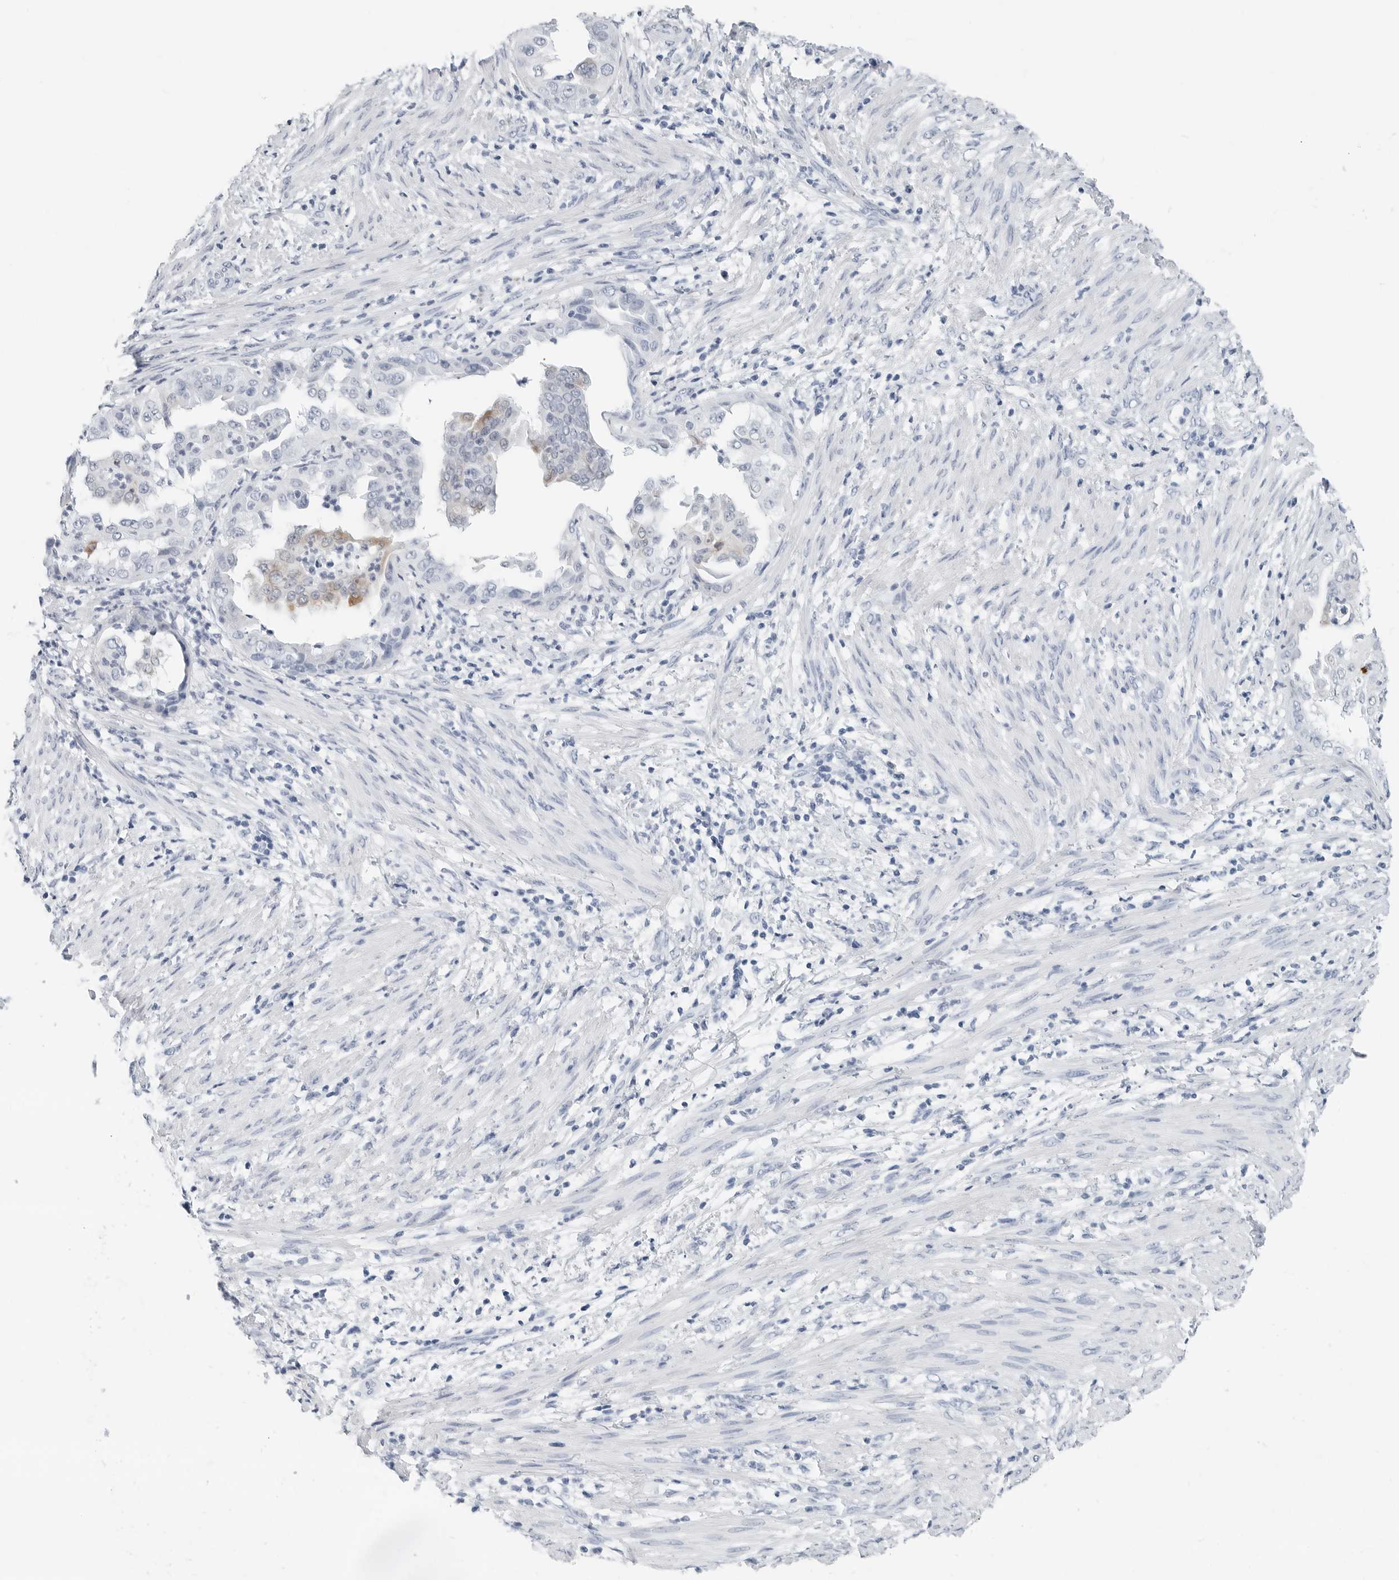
{"staining": {"intensity": "negative", "quantity": "none", "location": "none"}, "tissue": "endometrial cancer", "cell_type": "Tumor cells", "image_type": "cancer", "snomed": [{"axis": "morphology", "description": "Adenocarcinoma, NOS"}, {"axis": "topography", "description": "Endometrium"}], "caption": "Micrograph shows no significant protein staining in tumor cells of endometrial cancer.", "gene": "SLPI", "patient": {"sex": "female", "age": 85}}